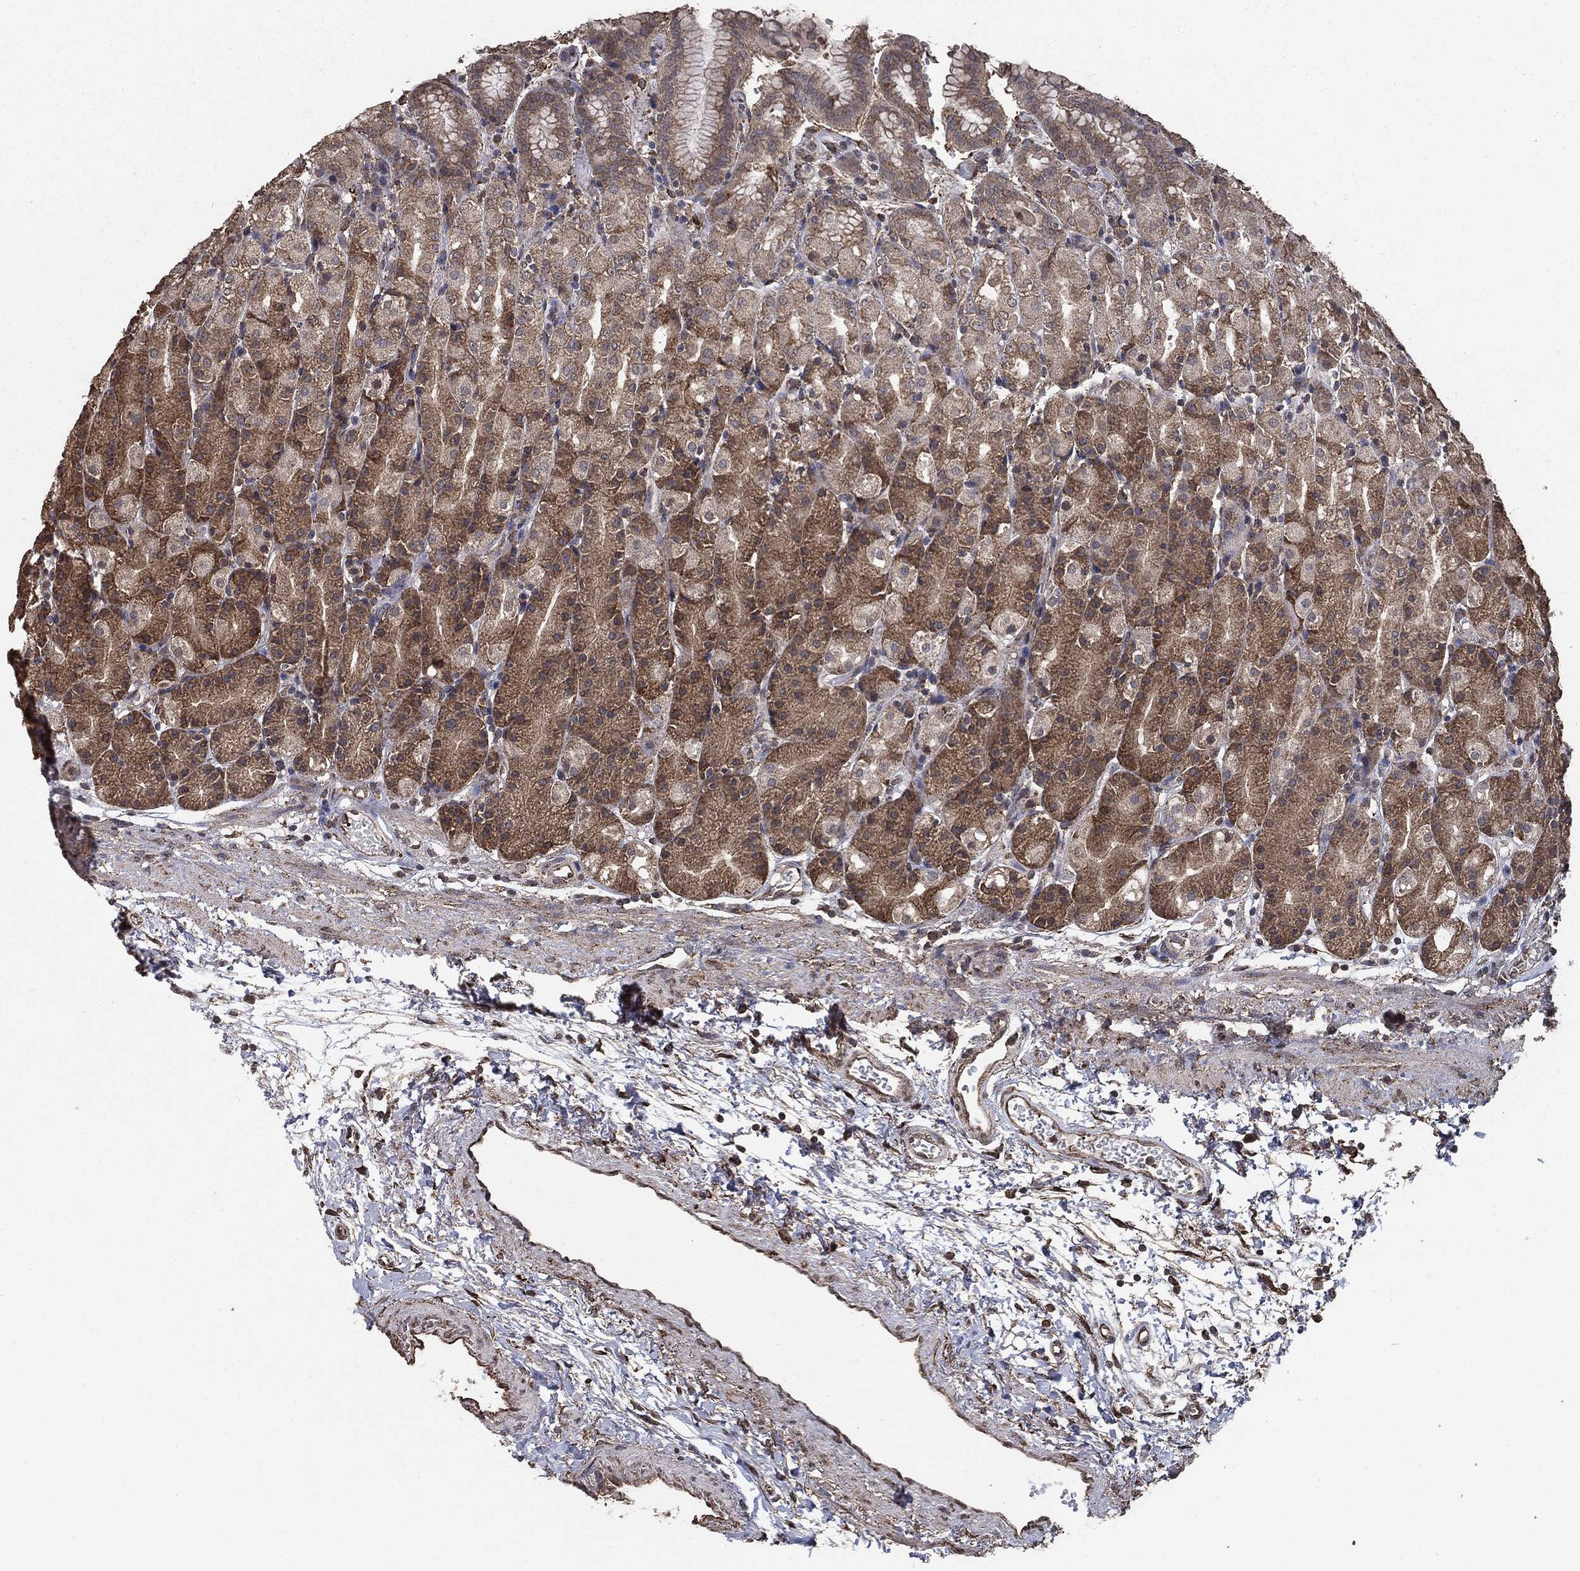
{"staining": {"intensity": "strong", "quantity": "<25%", "location": "cytoplasmic/membranous"}, "tissue": "stomach", "cell_type": "Glandular cells", "image_type": "normal", "snomed": [{"axis": "morphology", "description": "Normal tissue, NOS"}, {"axis": "morphology", "description": "Adenocarcinoma, NOS"}, {"axis": "topography", "description": "Stomach"}], "caption": "High-power microscopy captured an immunohistochemistry micrograph of normal stomach, revealing strong cytoplasmic/membranous positivity in approximately <25% of glandular cells. (Stains: DAB in brown, nuclei in blue, Microscopy: brightfield microscopy at high magnification).", "gene": "MTOR", "patient": {"sex": "female", "age": 81}}